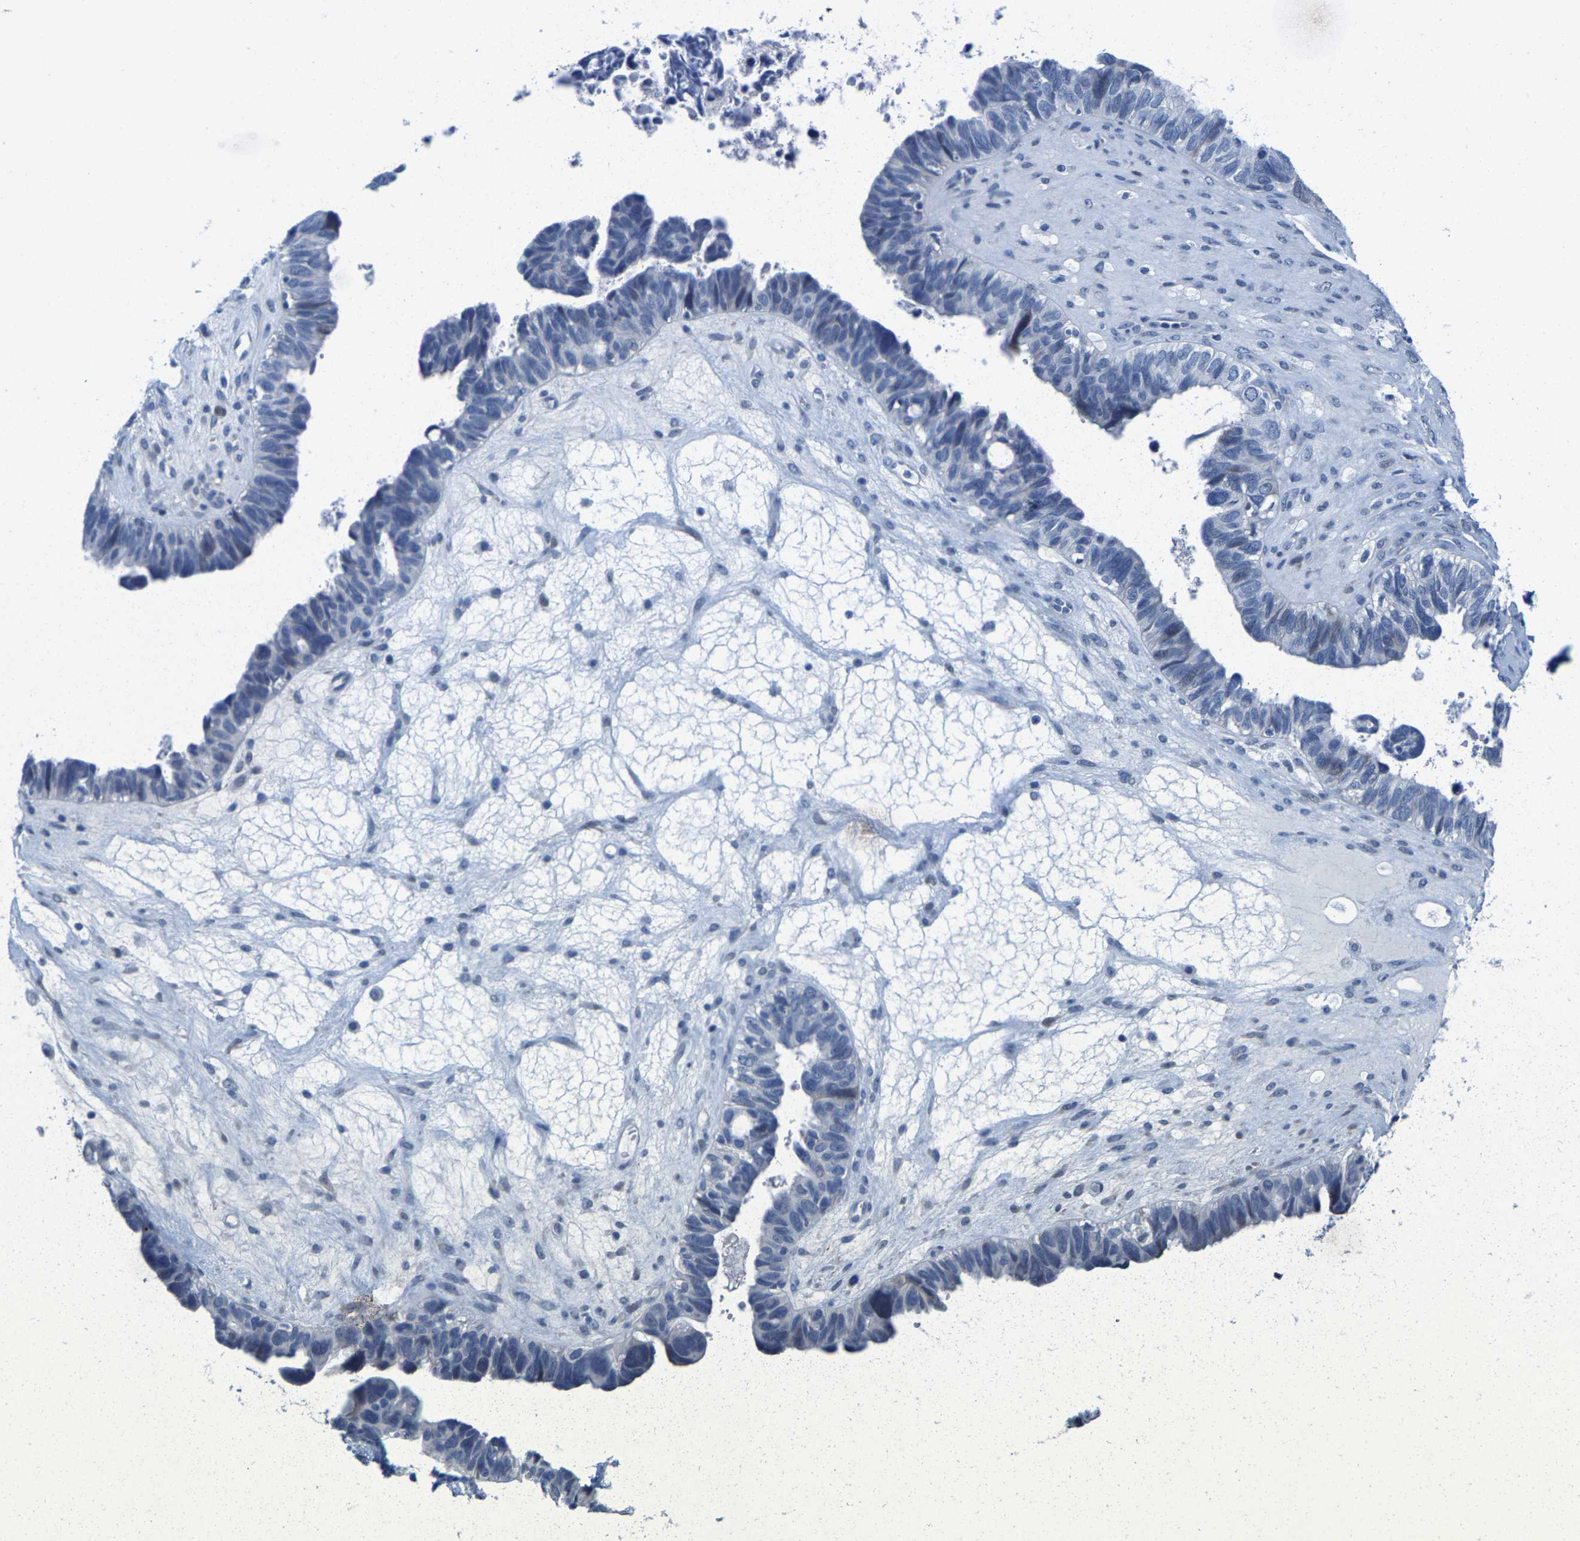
{"staining": {"intensity": "negative", "quantity": "none", "location": "none"}, "tissue": "ovarian cancer", "cell_type": "Tumor cells", "image_type": "cancer", "snomed": [{"axis": "morphology", "description": "Cystadenocarcinoma, serous, NOS"}, {"axis": "topography", "description": "Ovary"}], "caption": "Tumor cells are negative for protein expression in human ovarian serous cystadenocarcinoma.", "gene": "KLHL1", "patient": {"sex": "female", "age": 79}}